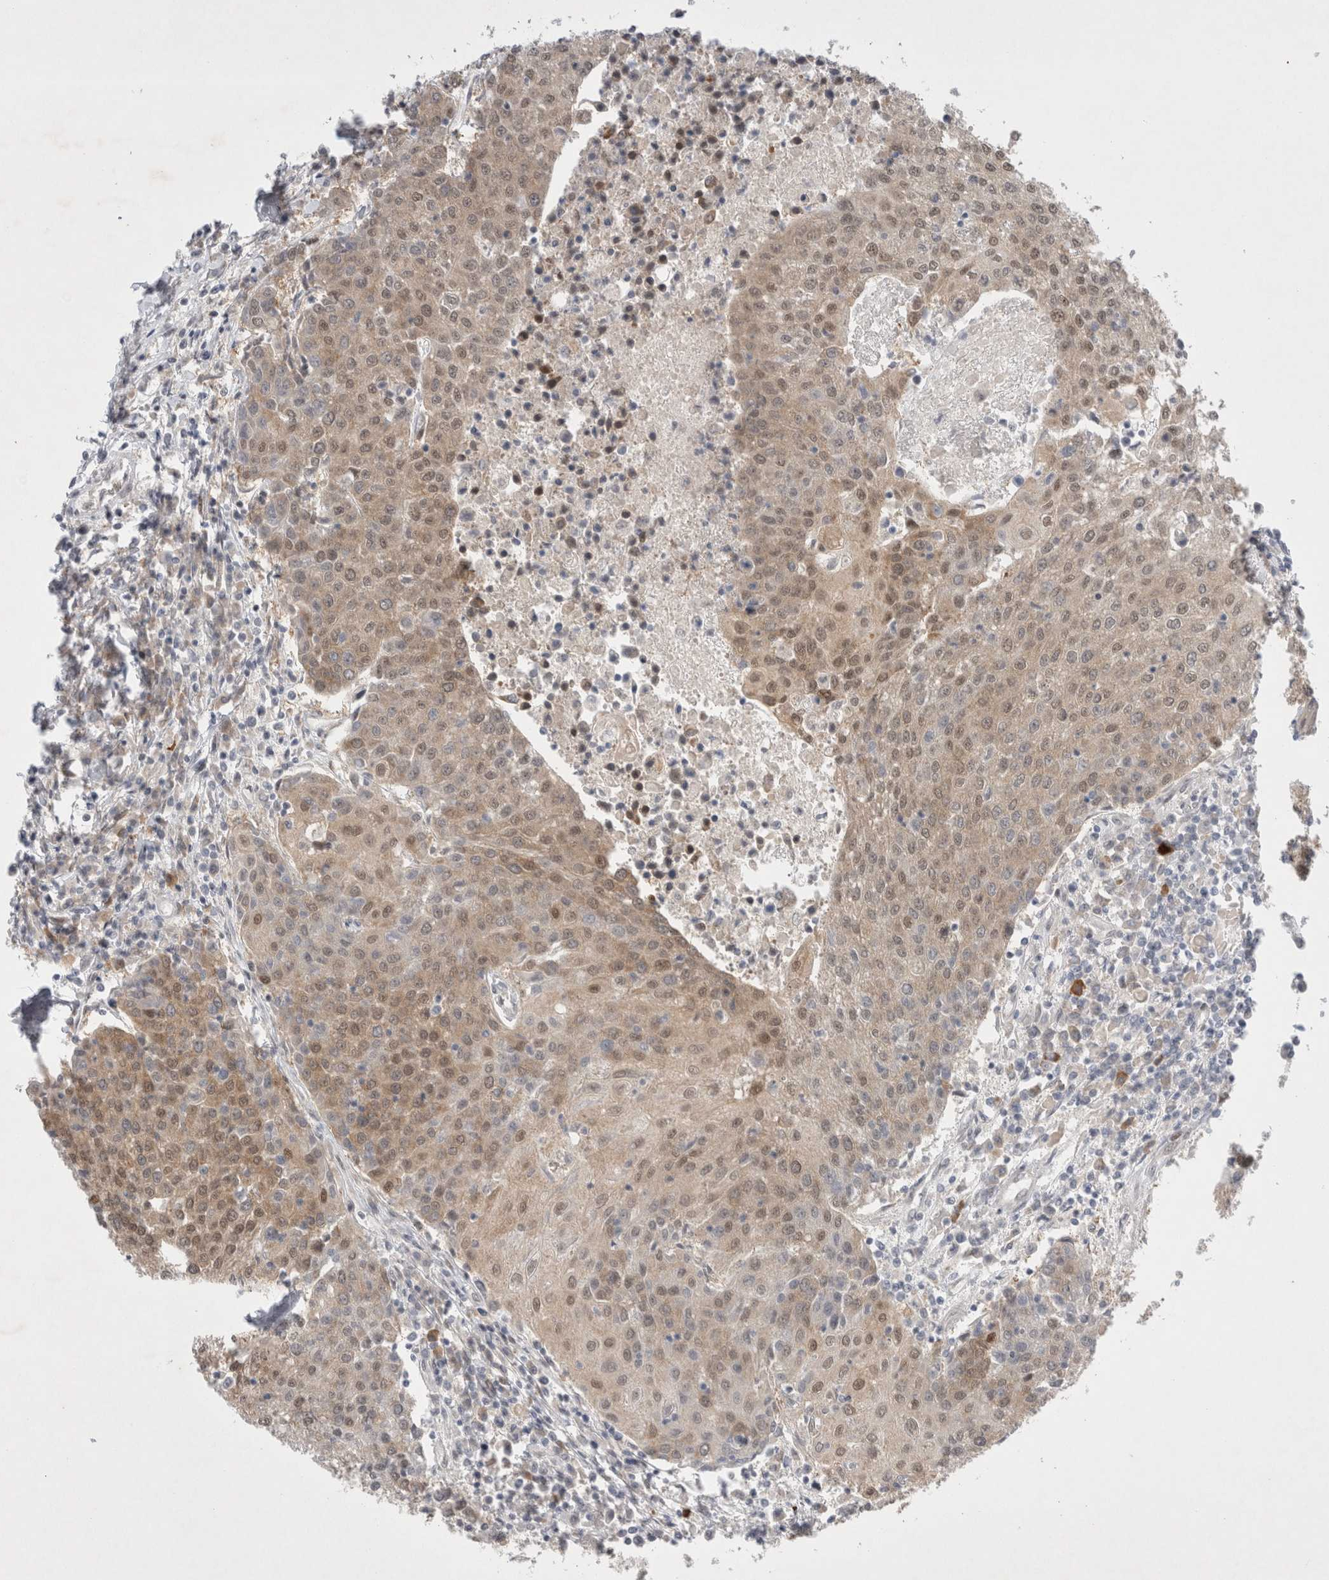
{"staining": {"intensity": "moderate", "quantity": ">75%", "location": "cytoplasmic/membranous,nuclear"}, "tissue": "urothelial cancer", "cell_type": "Tumor cells", "image_type": "cancer", "snomed": [{"axis": "morphology", "description": "Urothelial carcinoma, High grade"}, {"axis": "topography", "description": "Urinary bladder"}], "caption": "High-grade urothelial carcinoma stained for a protein exhibits moderate cytoplasmic/membranous and nuclear positivity in tumor cells. Immunohistochemistry (ihc) stains the protein of interest in brown and the nuclei are stained blue.", "gene": "WIPF2", "patient": {"sex": "female", "age": 85}}